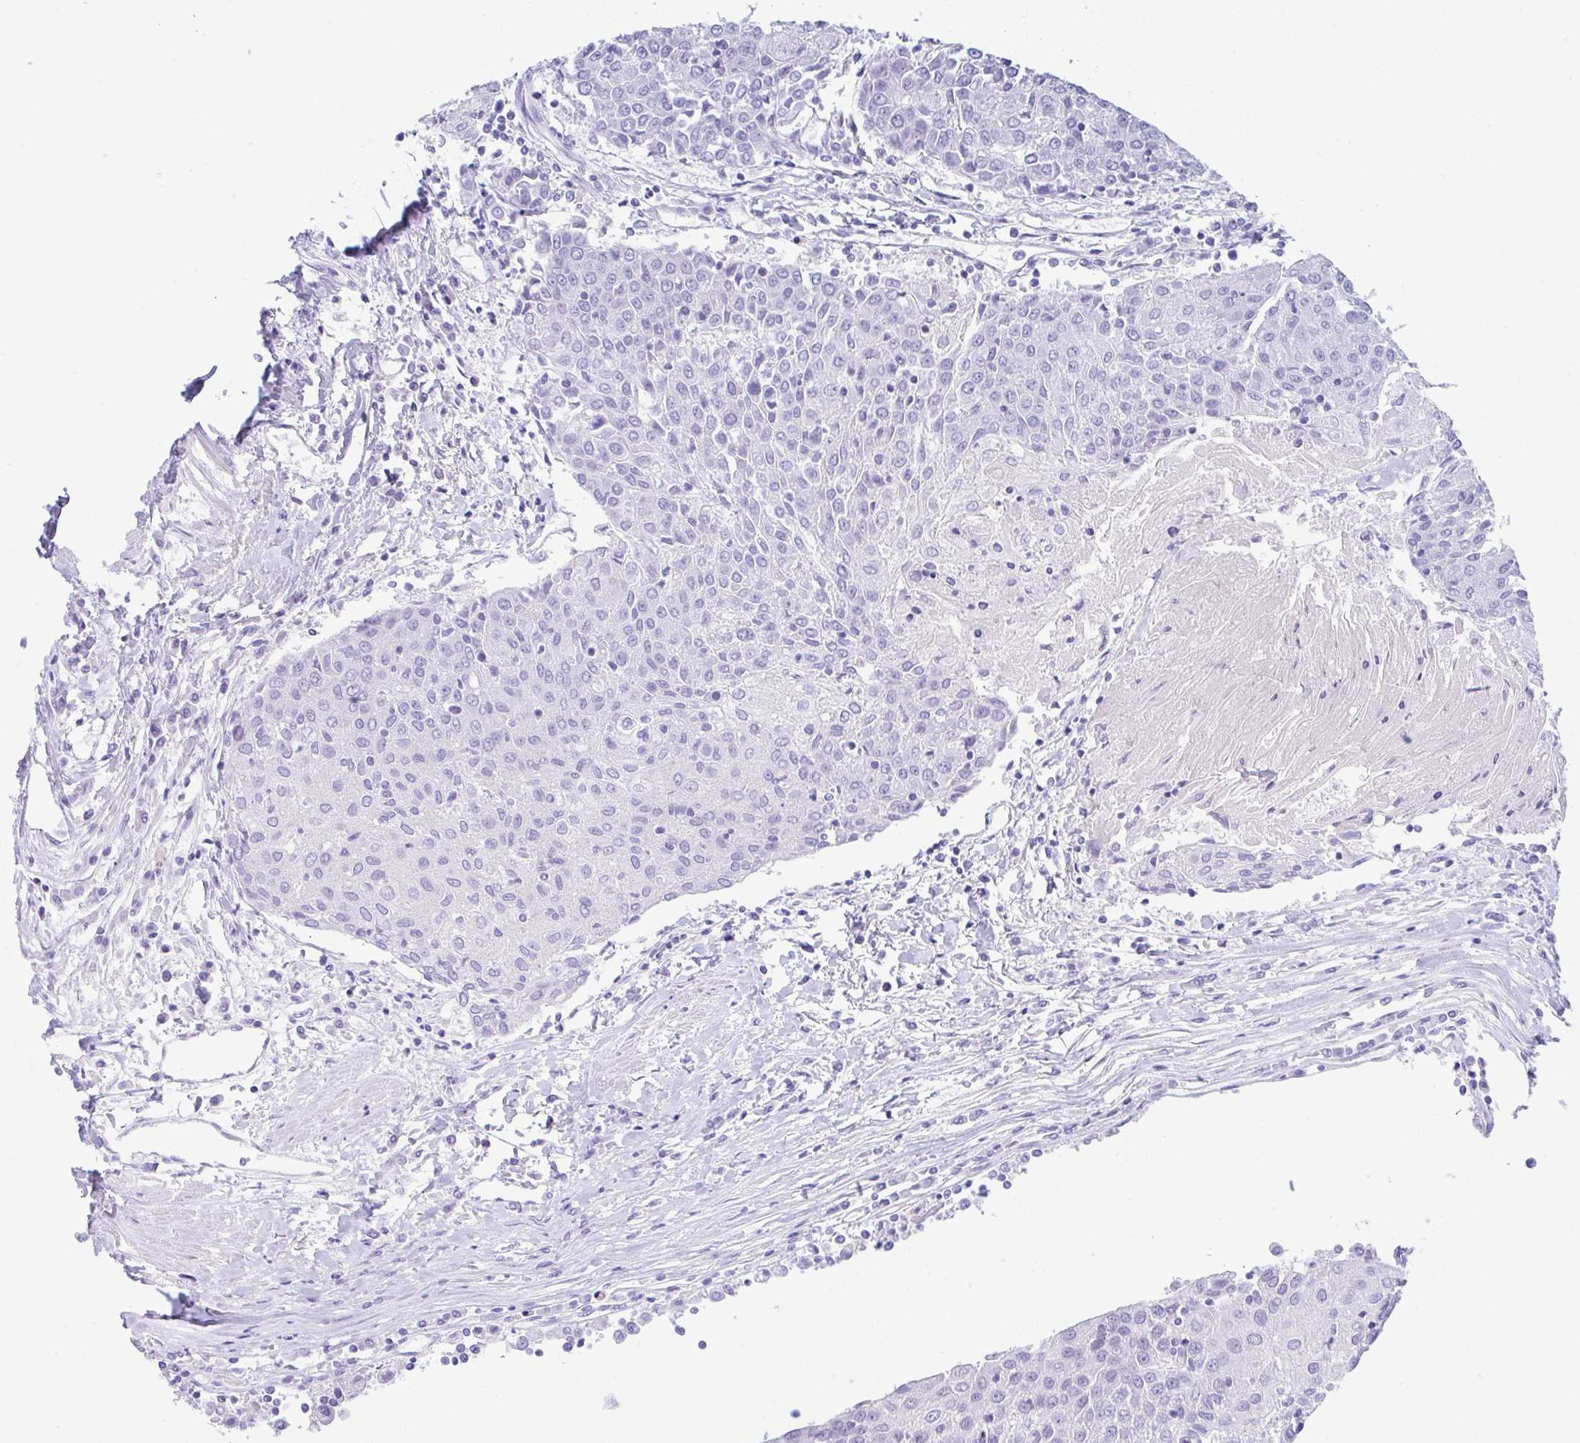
{"staining": {"intensity": "negative", "quantity": "none", "location": "none"}, "tissue": "urothelial cancer", "cell_type": "Tumor cells", "image_type": "cancer", "snomed": [{"axis": "morphology", "description": "Urothelial carcinoma, High grade"}, {"axis": "topography", "description": "Urinary bladder"}], "caption": "A photomicrograph of urothelial carcinoma (high-grade) stained for a protein exhibits no brown staining in tumor cells. (DAB (3,3'-diaminobenzidine) IHC, high magnification).", "gene": "NDUFAF8", "patient": {"sex": "female", "age": 85}}